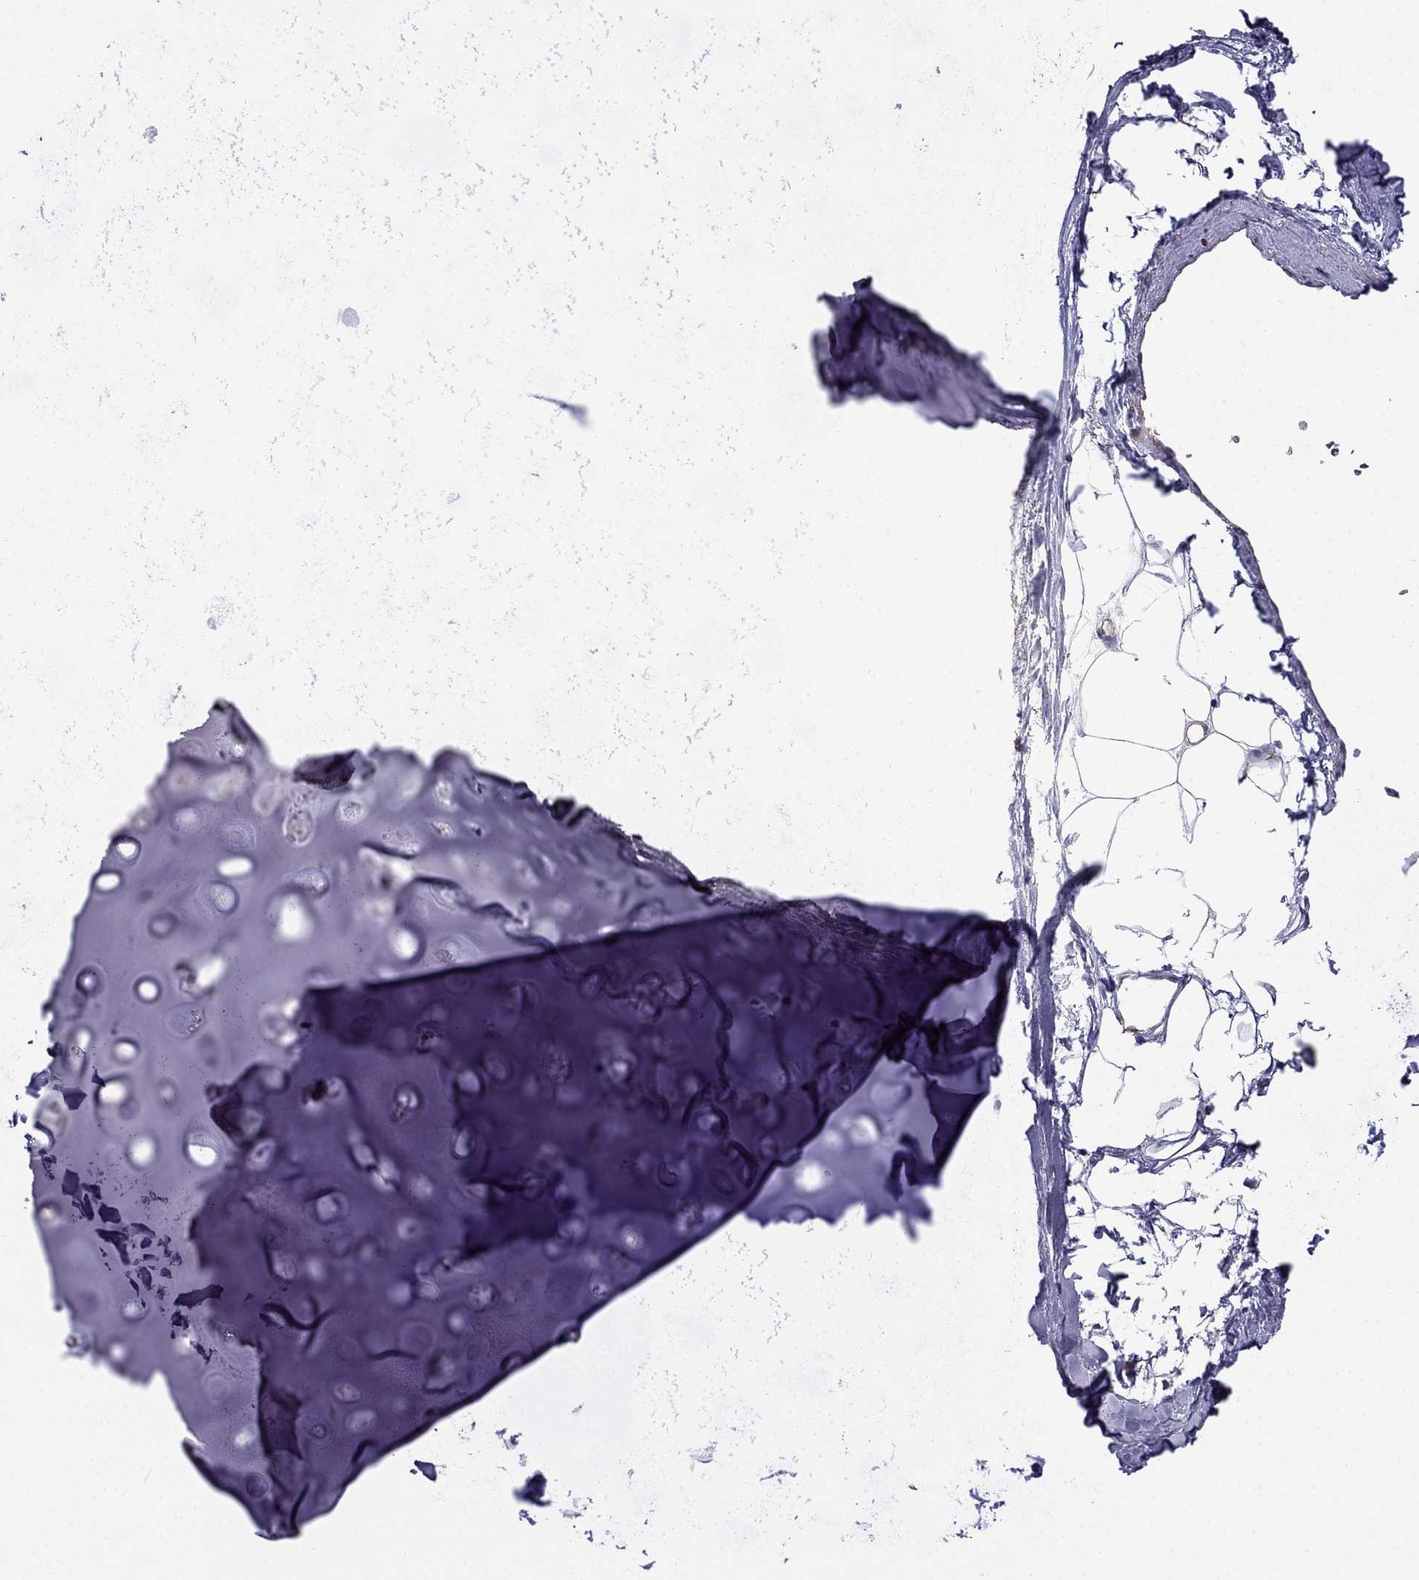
{"staining": {"intensity": "negative", "quantity": "none", "location": "none"}, "tissue": "adipose tissue", "cell_type": "Adipocytes", "image_type": "normal", "snomed": [{"axis": "morphology", "description": "Normal tissue, NOS"}, {"axis": "topography", "description": "Cartilage tissue"}, {"axis": "topography", "description": "Bronchus"}], "caption": "Immunohistochemistry (IHC) histopathology image of normal adipose tissue: adipose tissue stained with DAB shows no significant protein positivity in adipocytes.", "gene": "GNAL", "patient": {"sex": "male", "age": 58}}